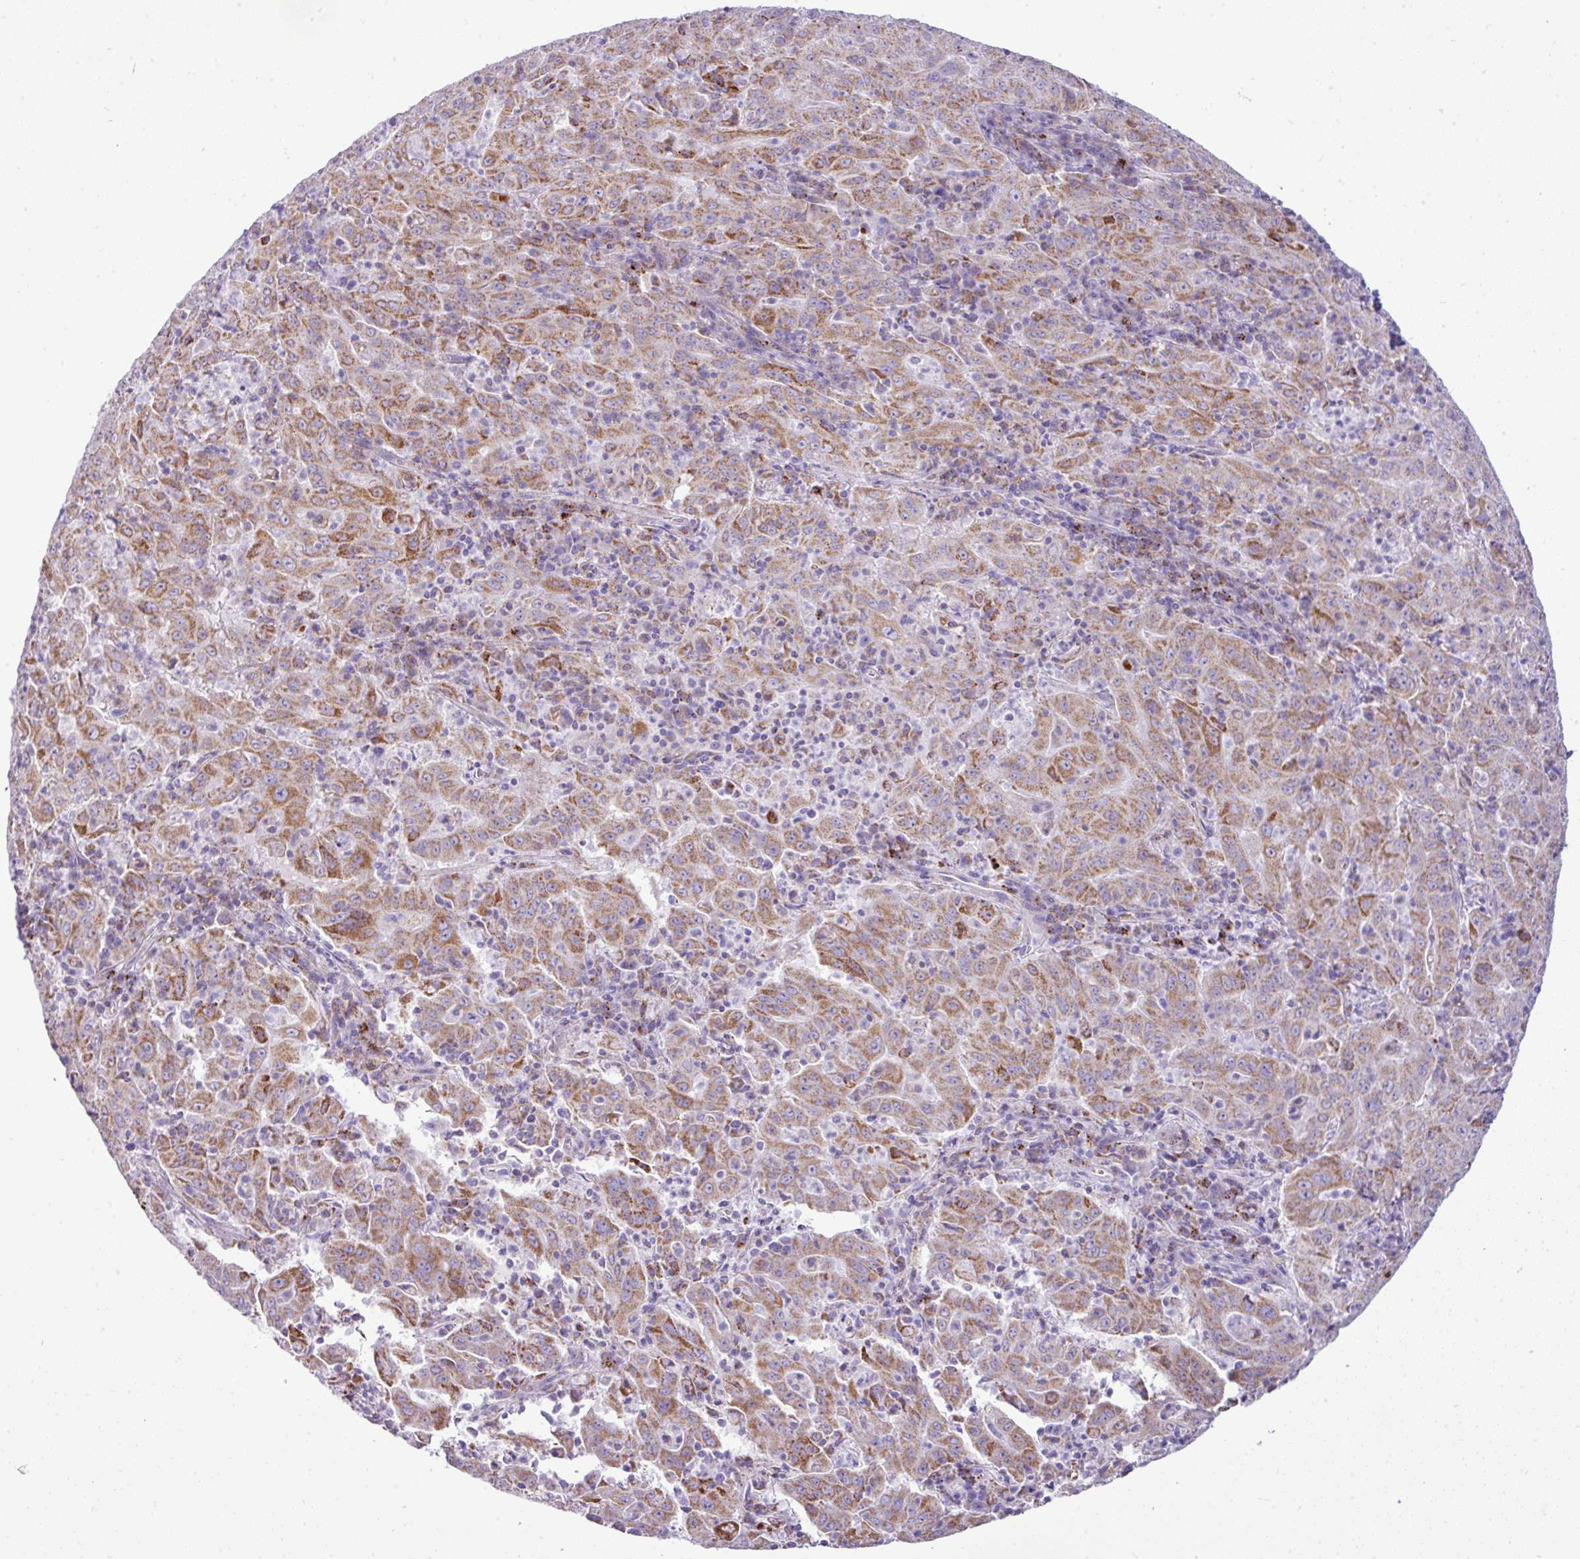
{"staining": {"intensity": "moderate", "quantity": ">75%", "location": "cytoplasmic/membranous"}, "tissue": "pancreatic cancer", "cell_type": "Tumor cells", "image_type": "cancer", "snomed": [{"axis": "morphology", "description": "Adenocarcinoma, NOS"}, {"axis": "topography", "description": "Pancreas"}], "caption": "Pancreatic cancer stained with a brown dye exhibits moderate cytoplasmic/membranous positive staining in about >75% of tumor cells.", "gene": "PGAP4", "patient": {"sex": "male", "age": 63}}